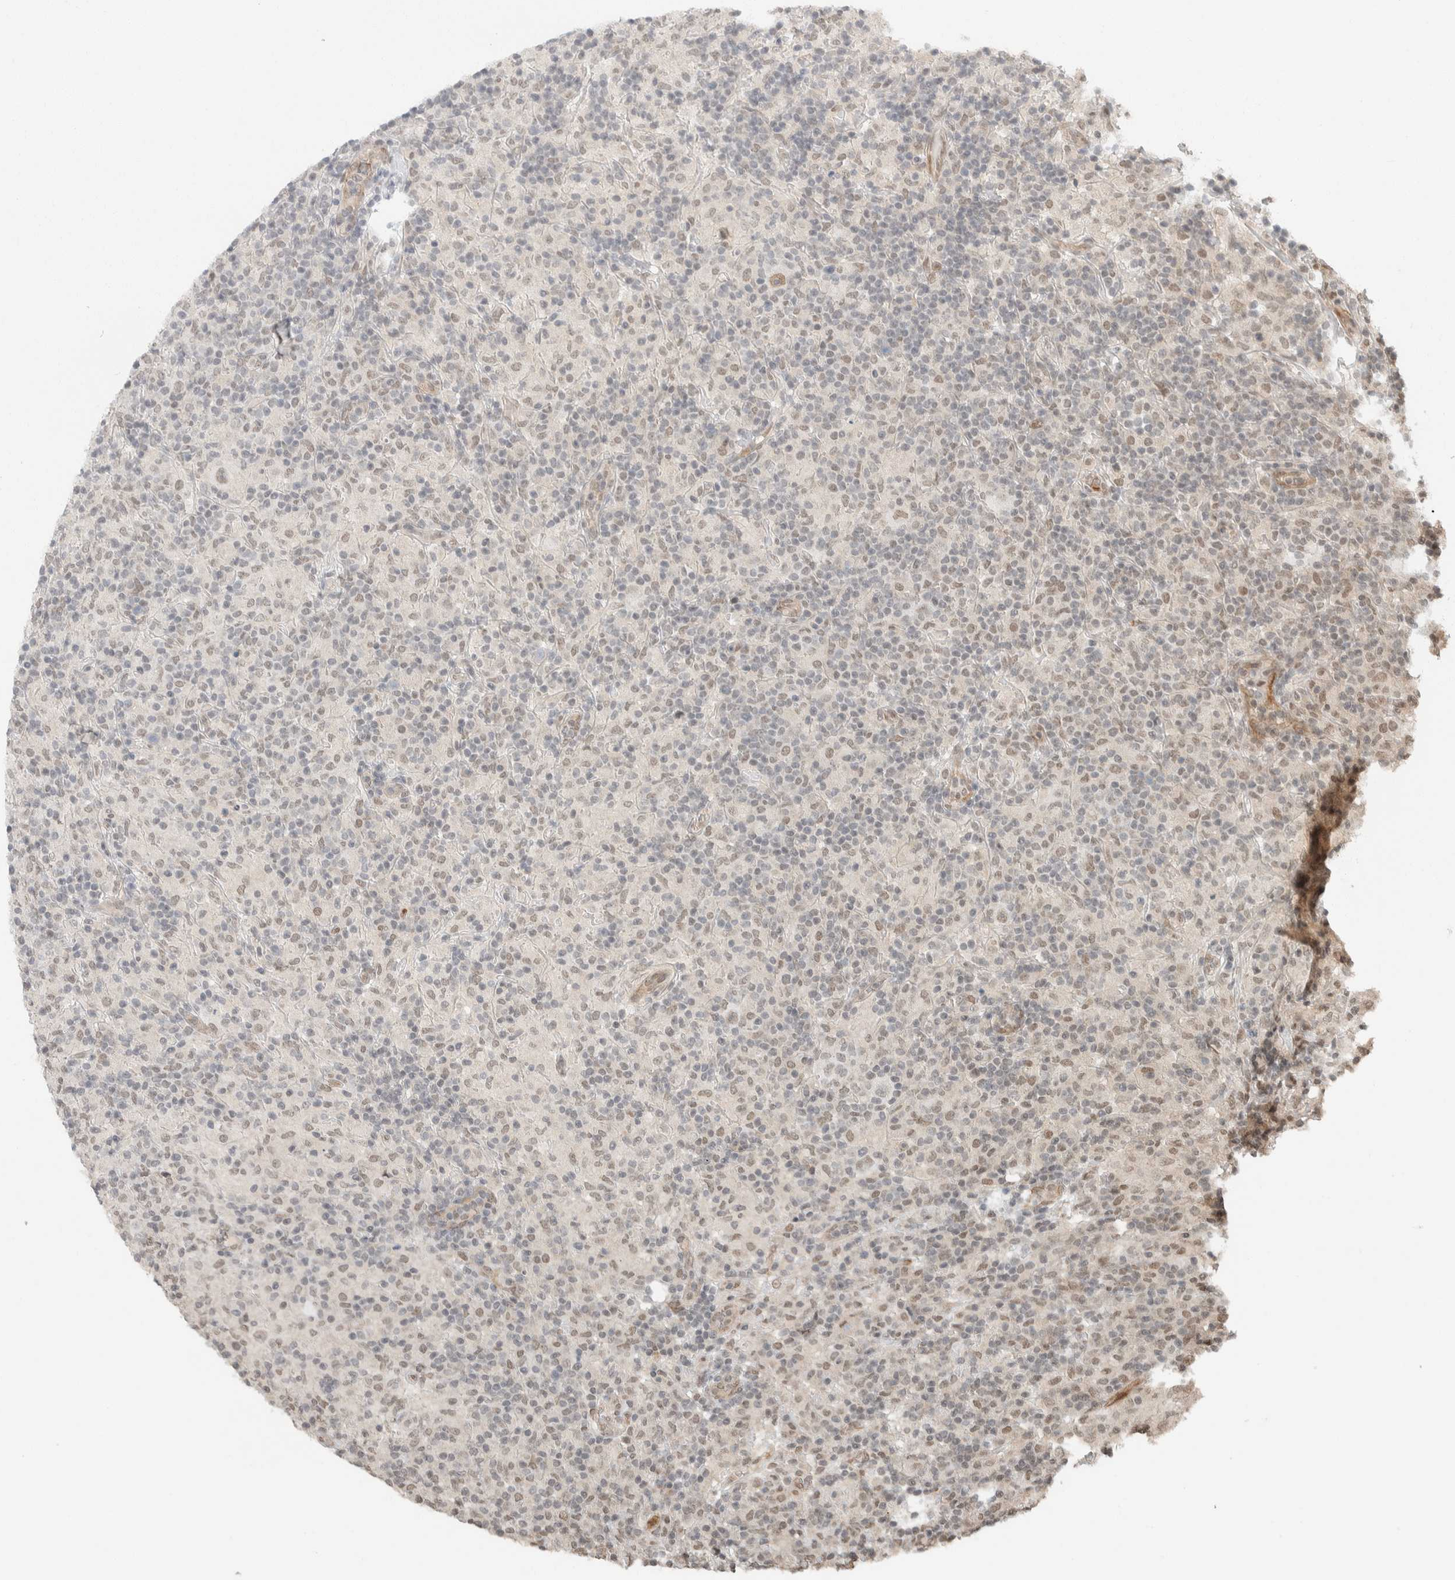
{"staining": {"intensity": "weak", "quantity": ">75%", "location": "nuclear"}, "tissue": "lymphoma", "cell_type": "Tumor cells", "image_type": "cancer", "snomed": [{"axis": "morphology", "description": "Hodgkin's disease, NOS"}, {"axis": "topography", "description": "Lymph node"}], "caption": "A micrograph of Hodgkin's disease stained for a protein exhibits weak nuclear brown staining in tumor cells.", "gene": "ZBTB2", "patient": {"sex": "male", "age": 70}}